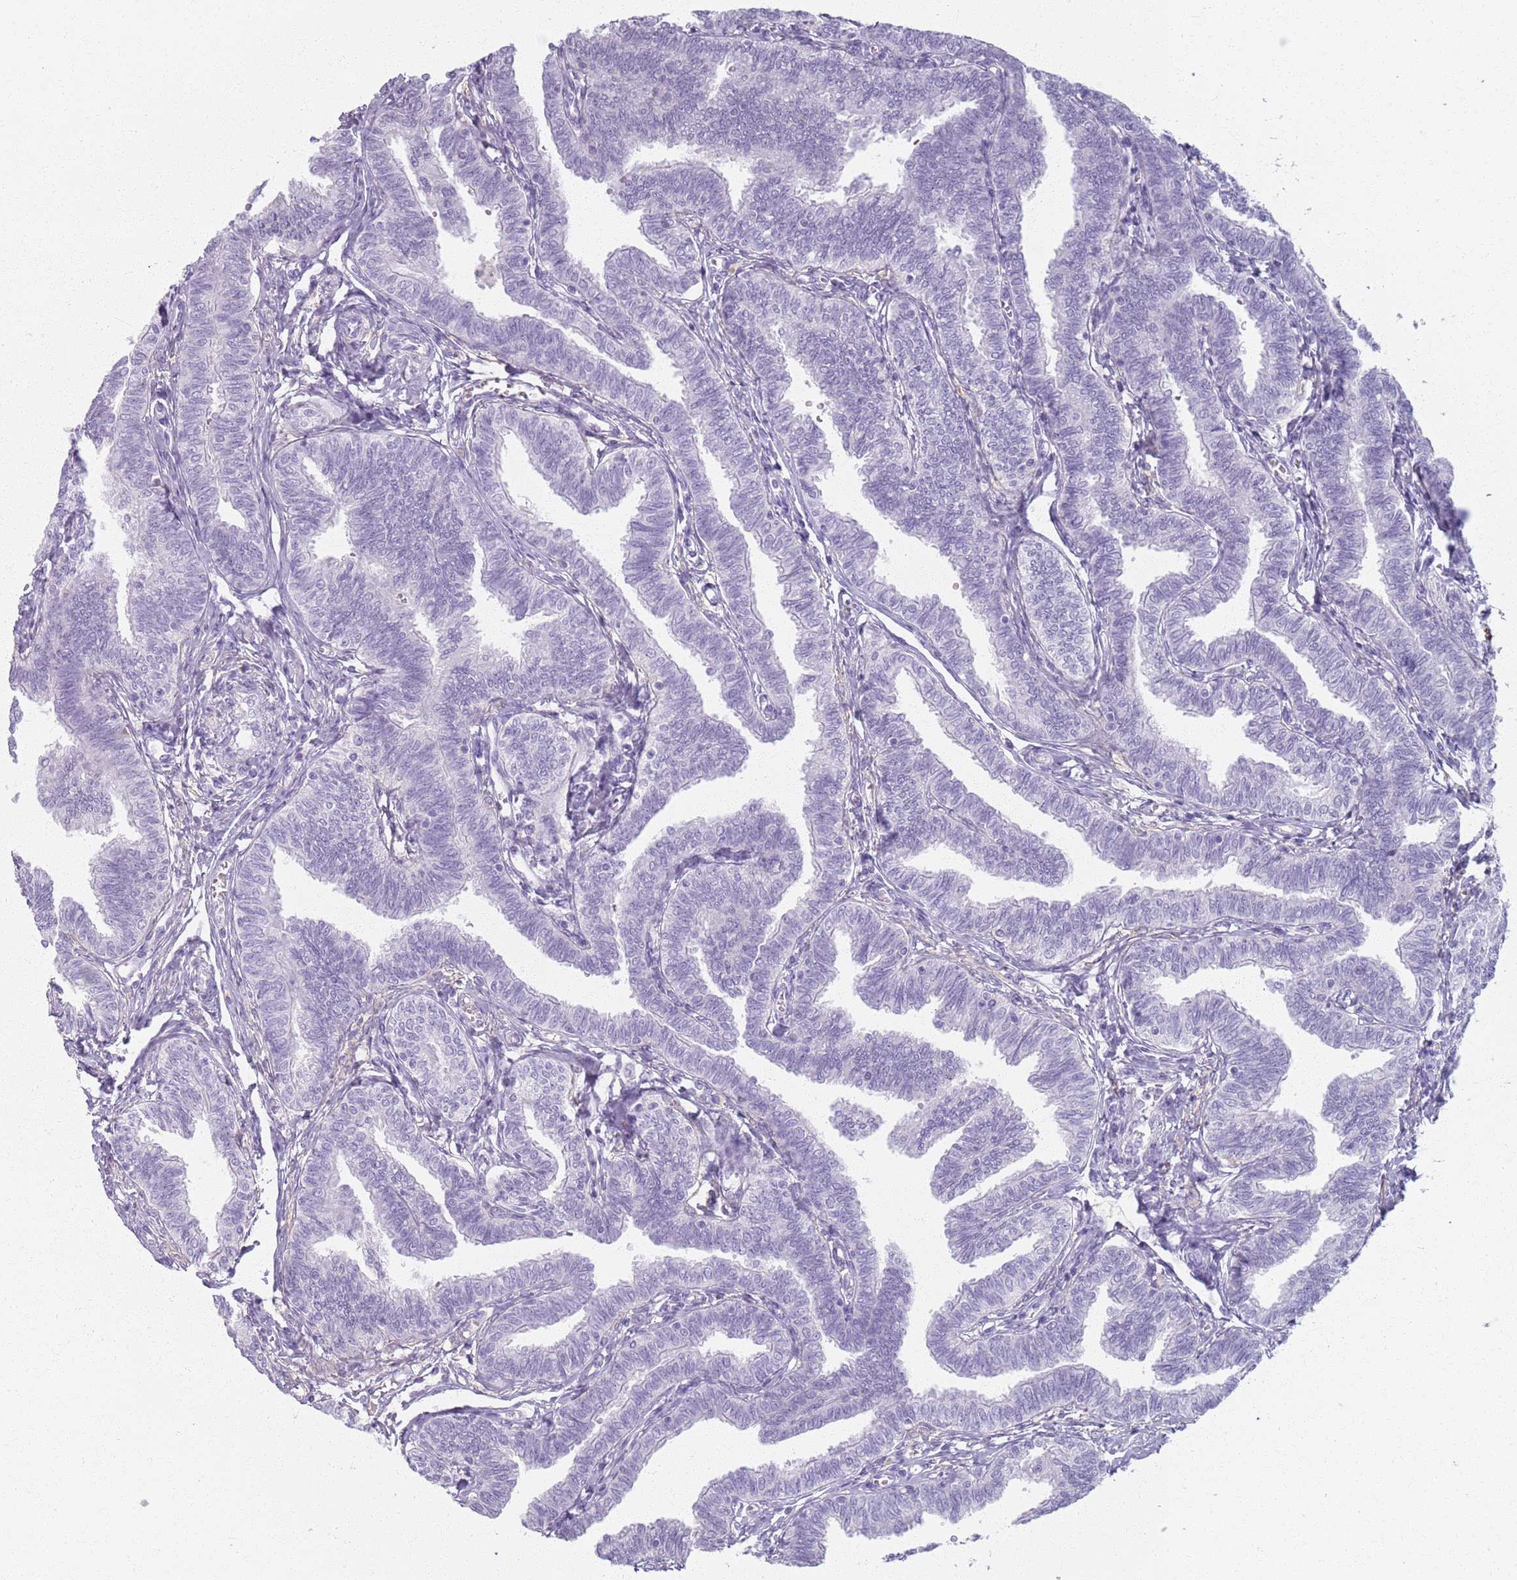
{"staining": {"intensity": "negative", "quantity": "none", "location": "none"}, "tissue": "fallopian tube", "cell_type": "Glandular cells", "image_type": "normal", "snomed": [{"axis": "morphology", "description": "Normal tissue, NOS"}, {"axis": "topography", "description": "Fallopian tube"}, {"axis": "topography", "description": "Ovary"}], "caption": "This histopathology image is of unremarkable fallopian tube stained with immunohistochemistry (IHC) to label a protein in brown with the nuclei are counter-stained blue. There is no staining in glandular cells.", "gene": "GDPGP1", "patient": {"sex": "female", "age": 23}}